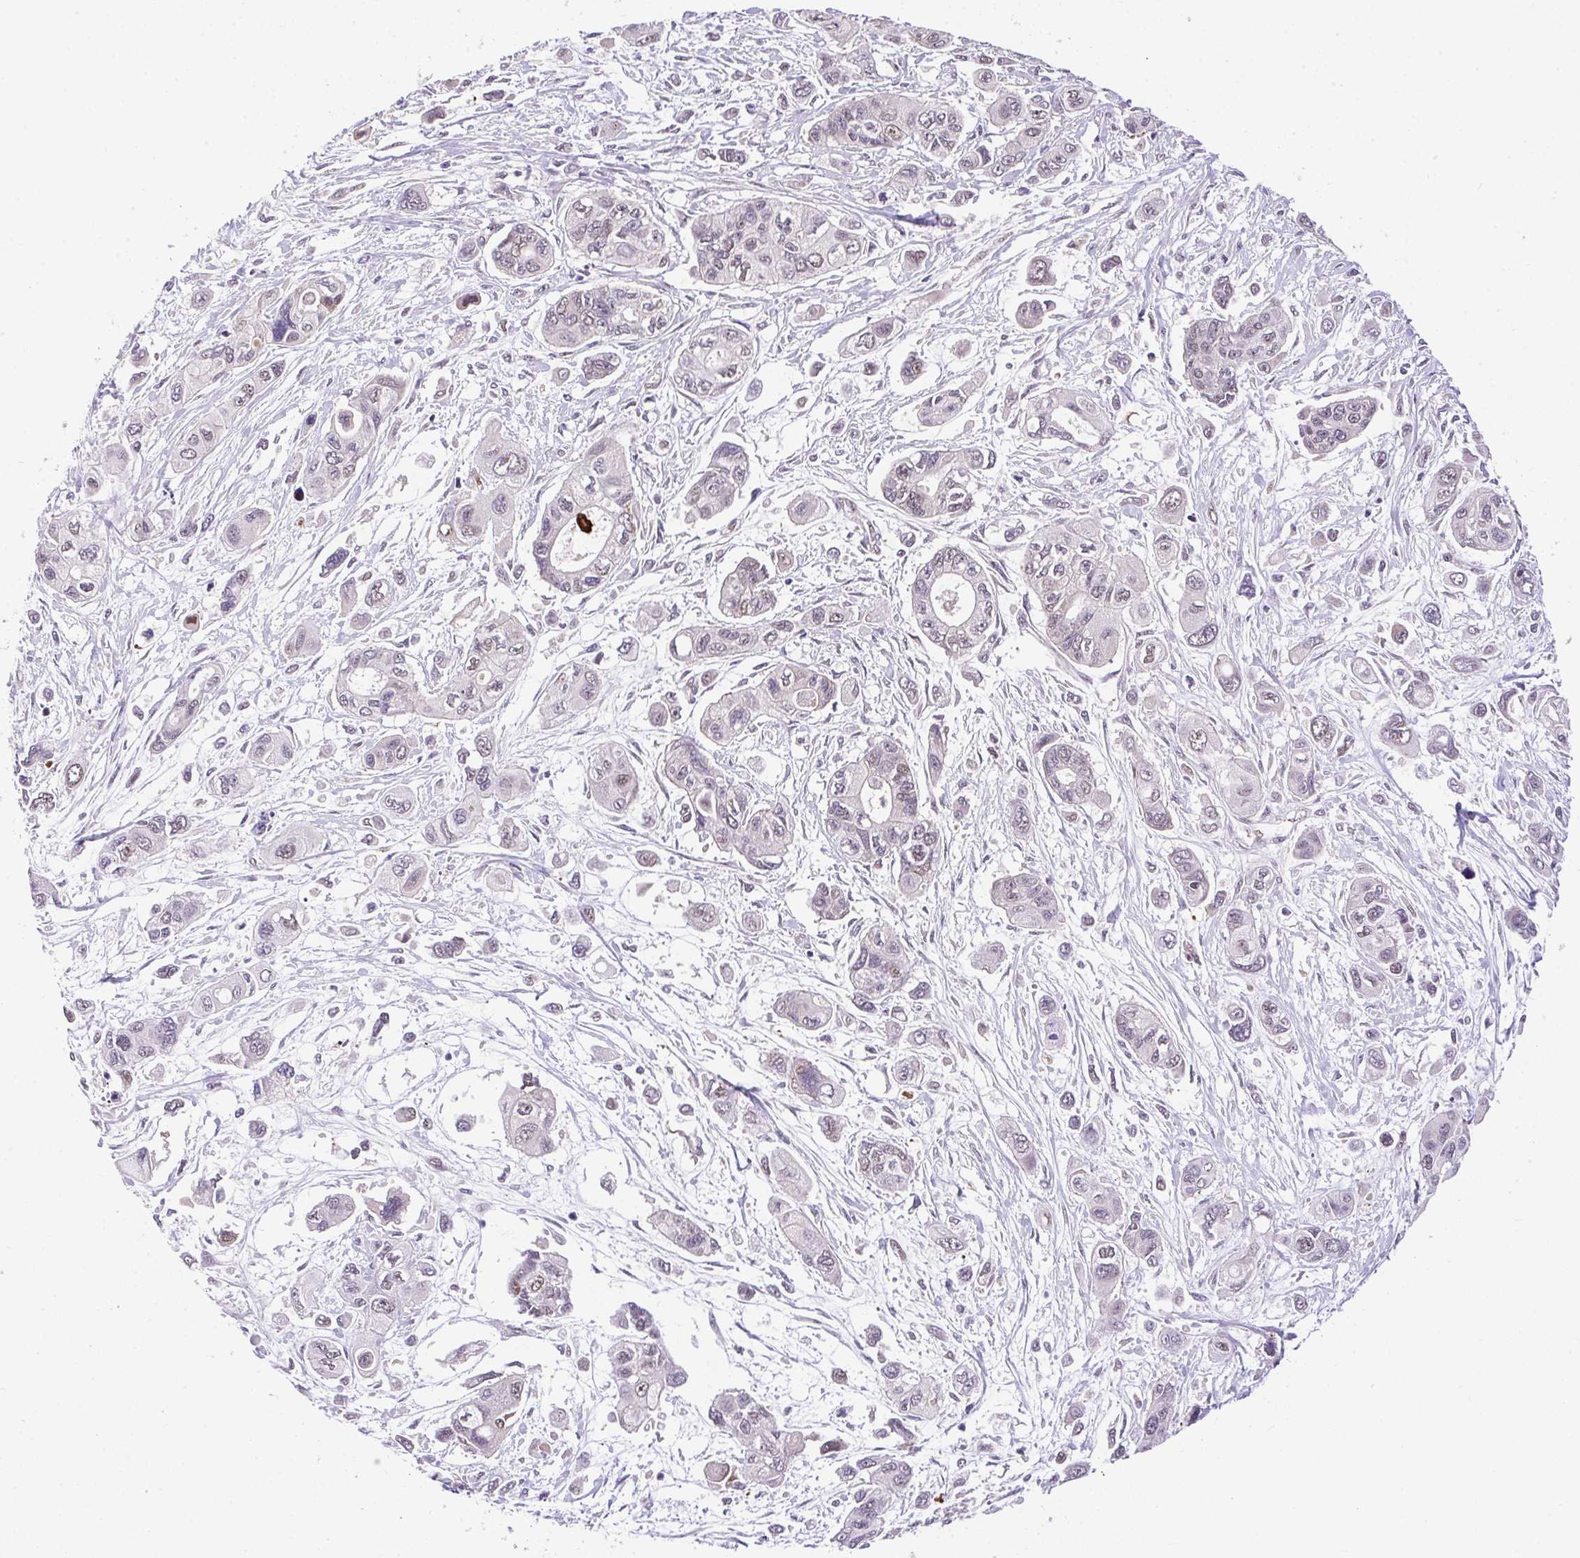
{"staining": {"intensity": "weak", "quantity": "<25%", "location": "cytoplasmic/membranous,nuclear"}, "tissue": "pancreatic cancer", "cell_type": "Tumor cells", "image_type": "cancer", "snomed": [{"axis": "morphology", "description": "Adenocarcinoma, NOS"}, {"axis": "topography", "description": "Pancreas"}], "caption": "A histopathology image of pancreatic adenocarcinoma stained for a protein demonstrates no brown staining in tumor cells.", "gene": "CHIA", "patient": {"sex": "female", "age": 47}}